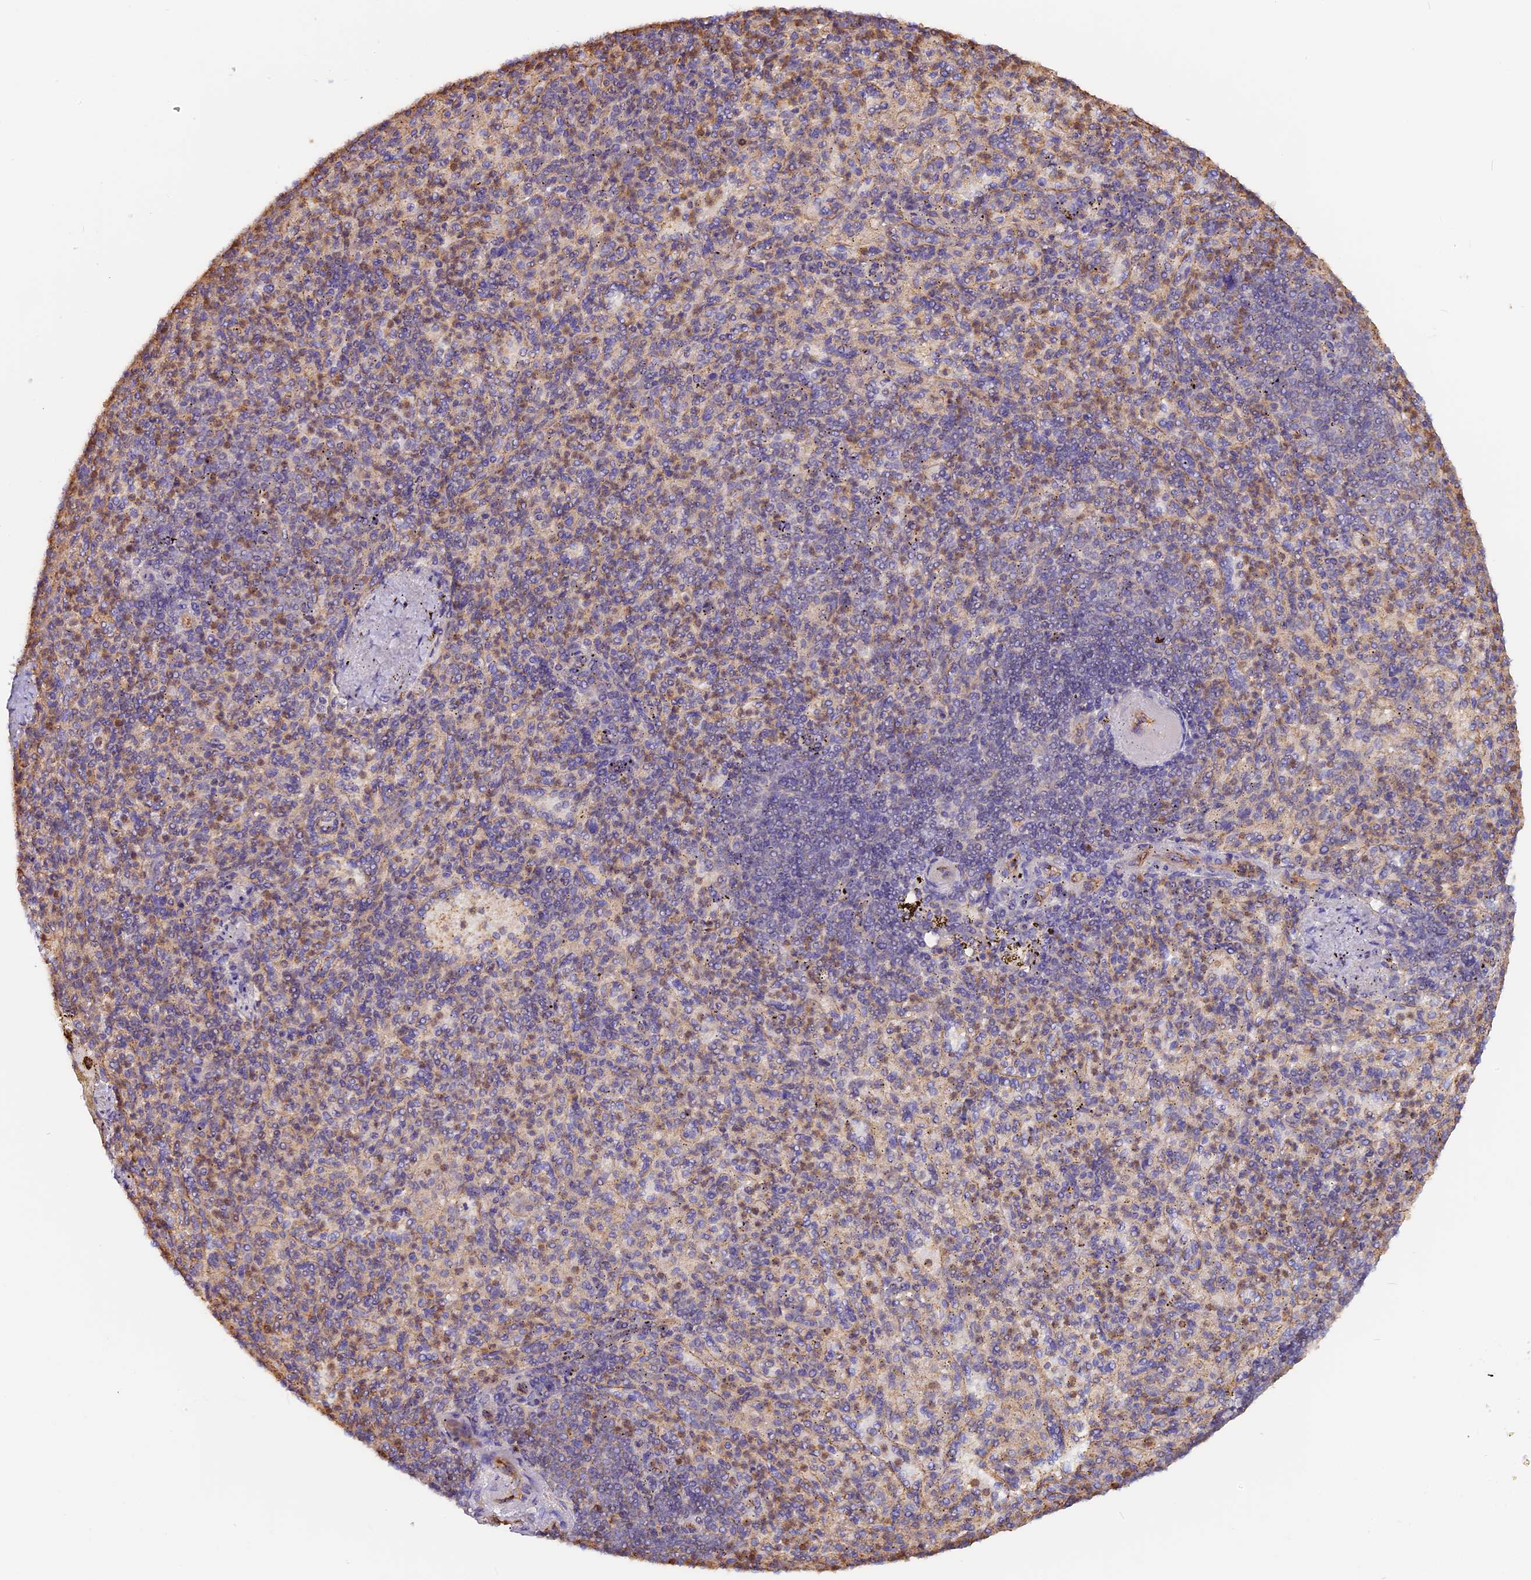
{"staining": {"intensity": "weak", "quantity": "<25%", "location": "cytoplasmic/membranous"}, "tissue": "spleen", "cell_type": "Cells in red pulp", "image_type": "normal", "snomed": [{"axis": "morphology", "description": "Normal tissue, NOS"}, {"axis": "topography", "description": "Spleen"}], "caption": "Spleen stained for a protein using immunohistochemistry demonstrates no staining cells in red pulp.", "gene": "VPS18", "patient": {"sex": "female", "age": 74}}